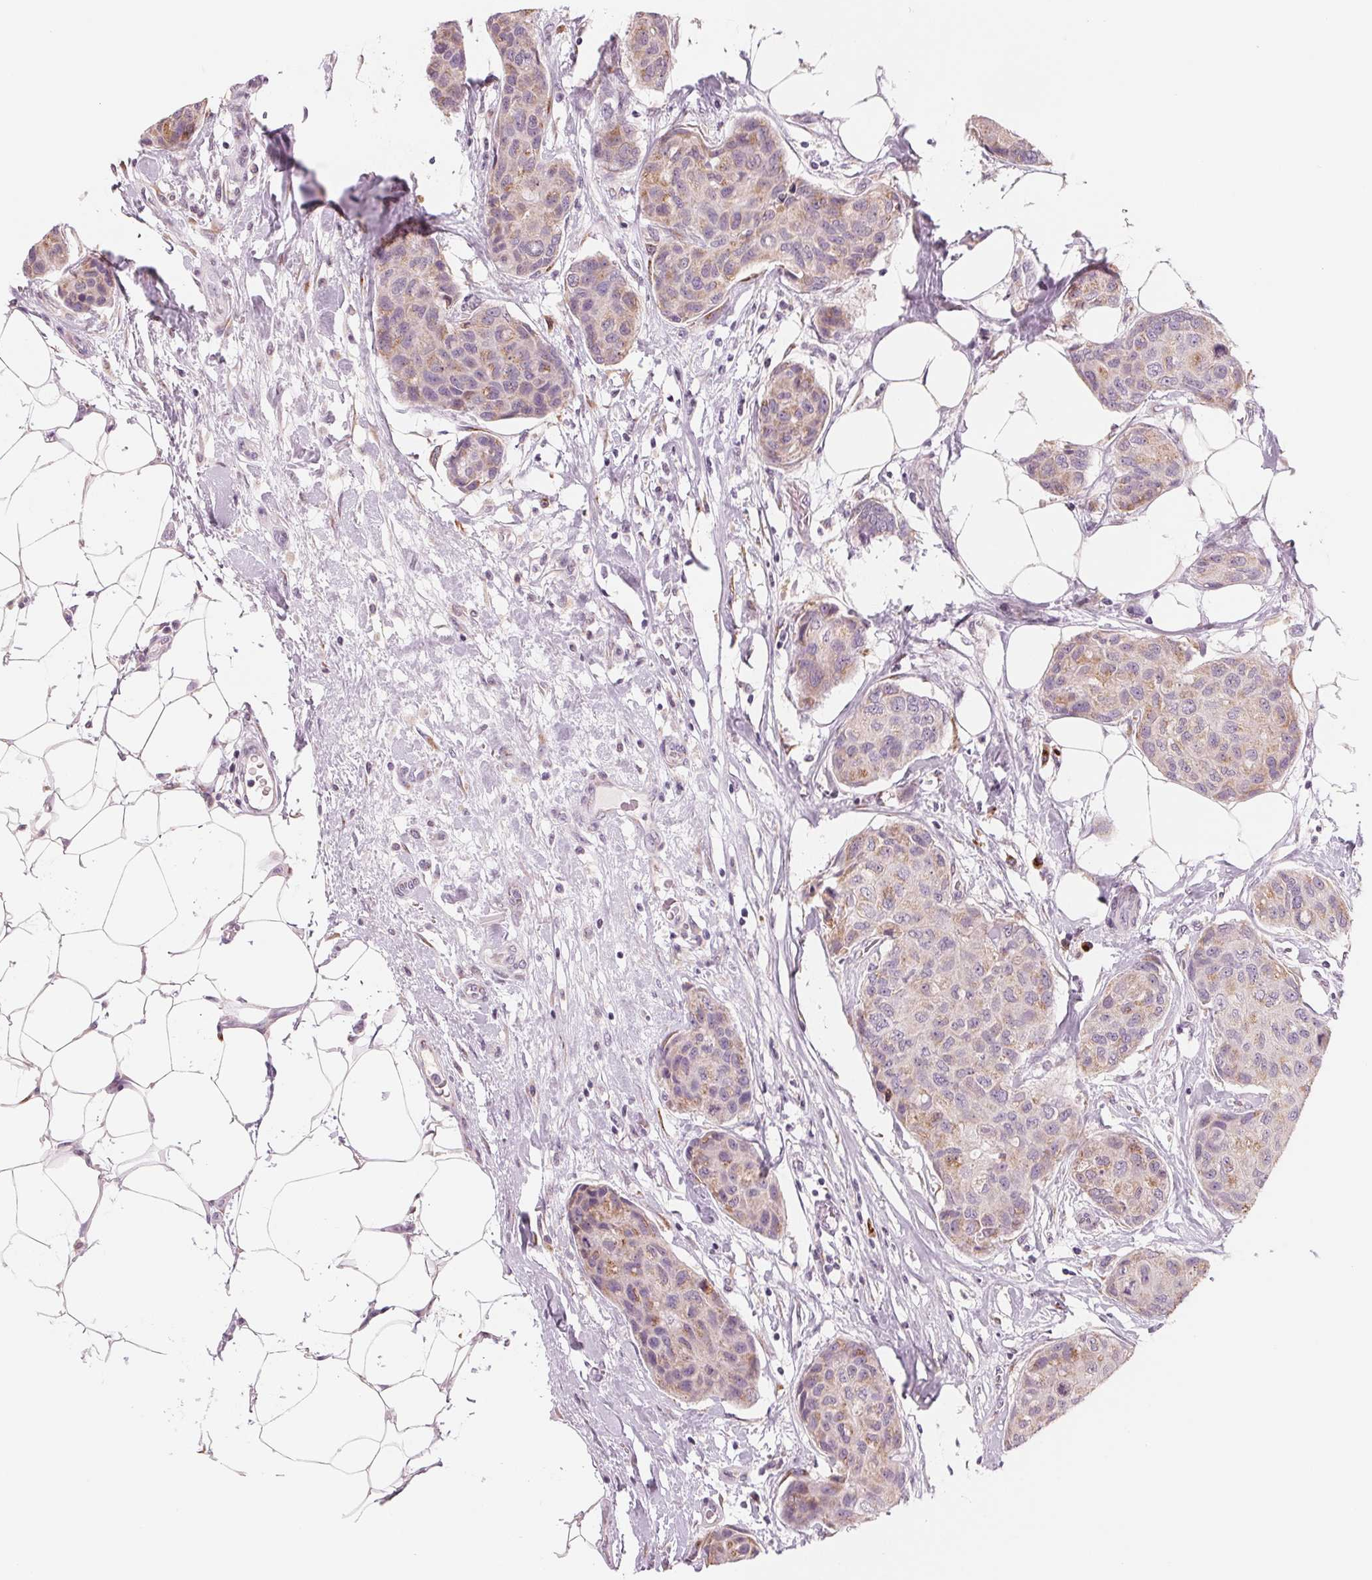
{"staining": {"intensity": "weak", "quantity": "<25%", "location": "cytoplasmic/membranous"}, "tissue": "breast cancer", "cell_type": "Tumor cells", "image_type": "cancer", "snomed": [{"axis": "morphology", "description": "Duct carcinoma"}, {"axis": "topography", "description": "Breast"}], "caption": "IHC of human breast cancer (invasive ductal carcinoma) shows no expression in tumor cells. (DAB immunohistochemistry (IHC) with hematoxylin counter stain).", "gene": "IL9R", "patient": {"sex": "female", "age": 80}}